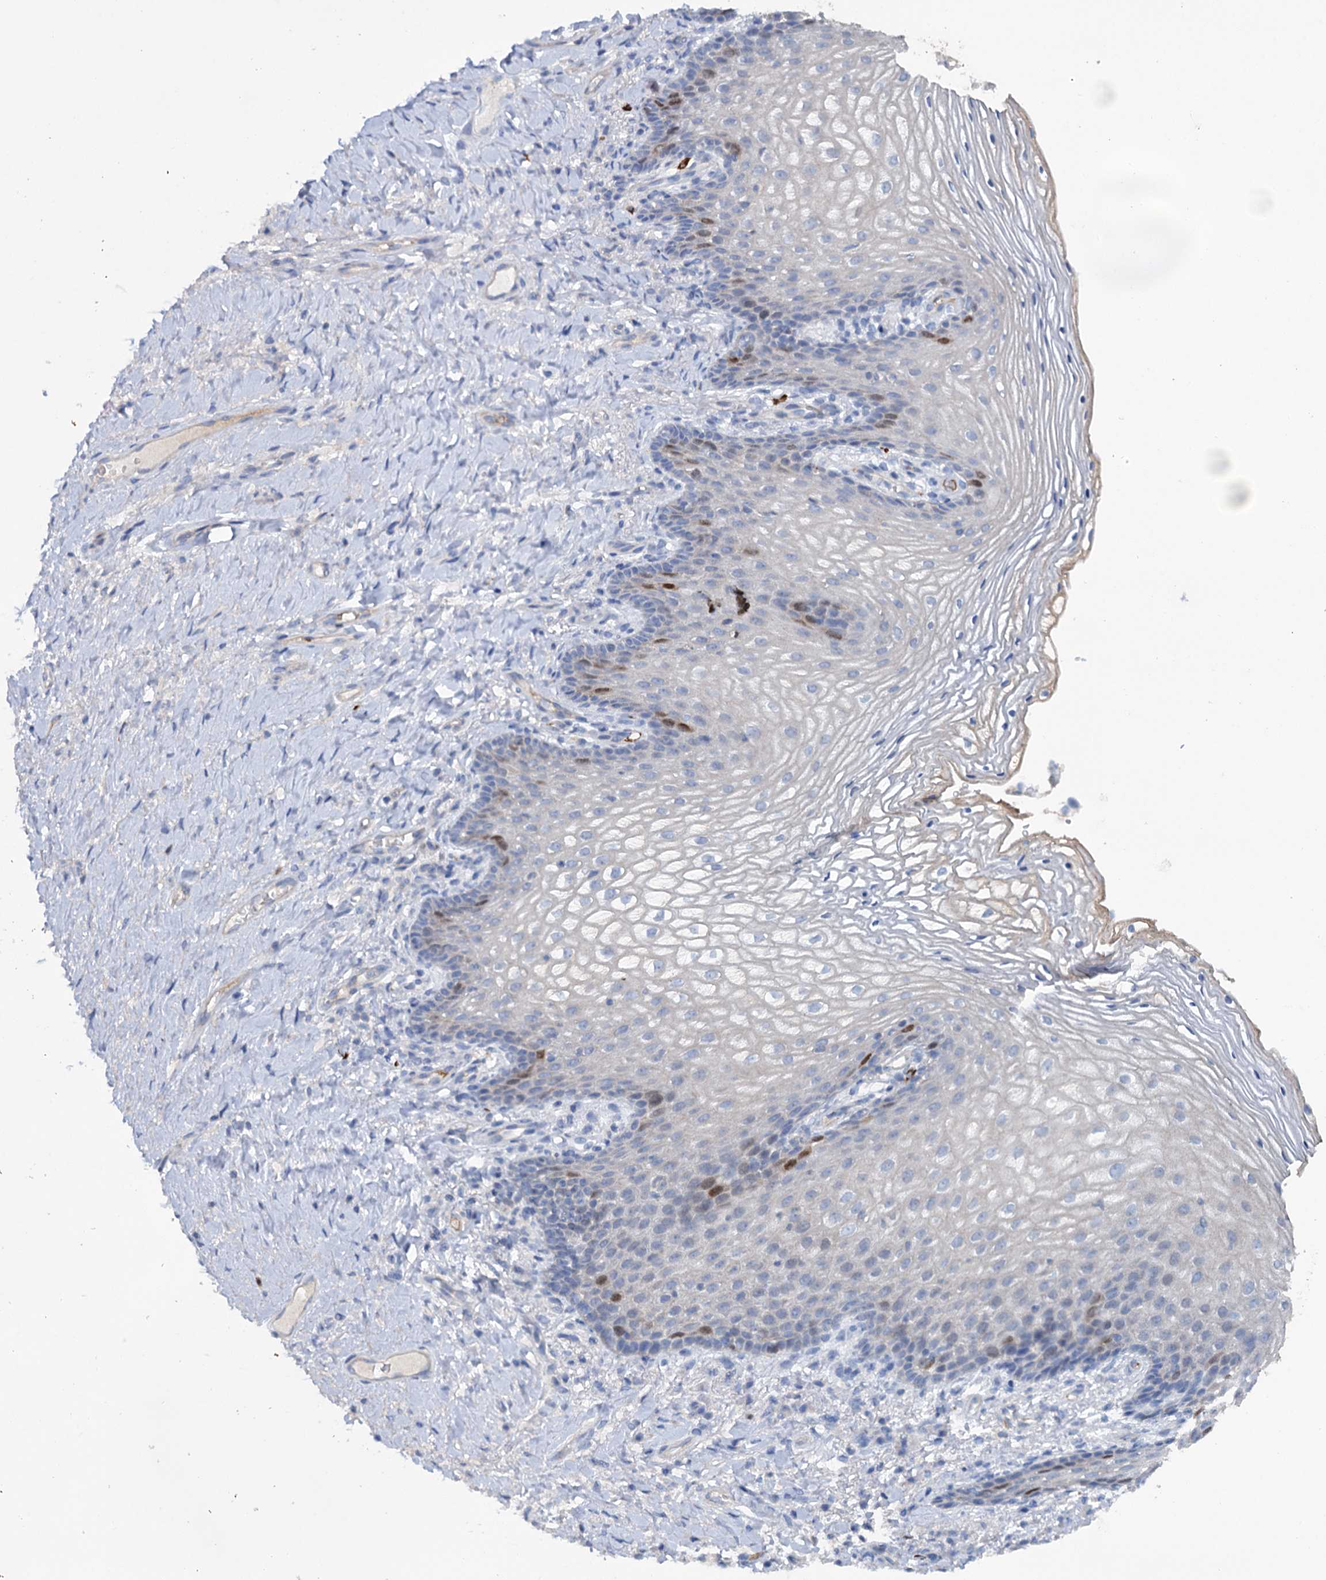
{"staining": {"intensity": "weak", "quantity": "<25%", "location": "nuclear"}, "tissue": "vagina", "cell_type": "Squamous epithelial cells", "image_type": "normal", "snomed": [{"axis": "morphology", "description": "Normal tissue, NOS"}, {"axis": "topography", "description": "Vagina"}], "caption": "Human vagina stained for a protein using immunohistochemistry displays no staining in squamous epithelial cells.", "gene": "FAM111B", "patient": {"sex": "female", "age": 60}}